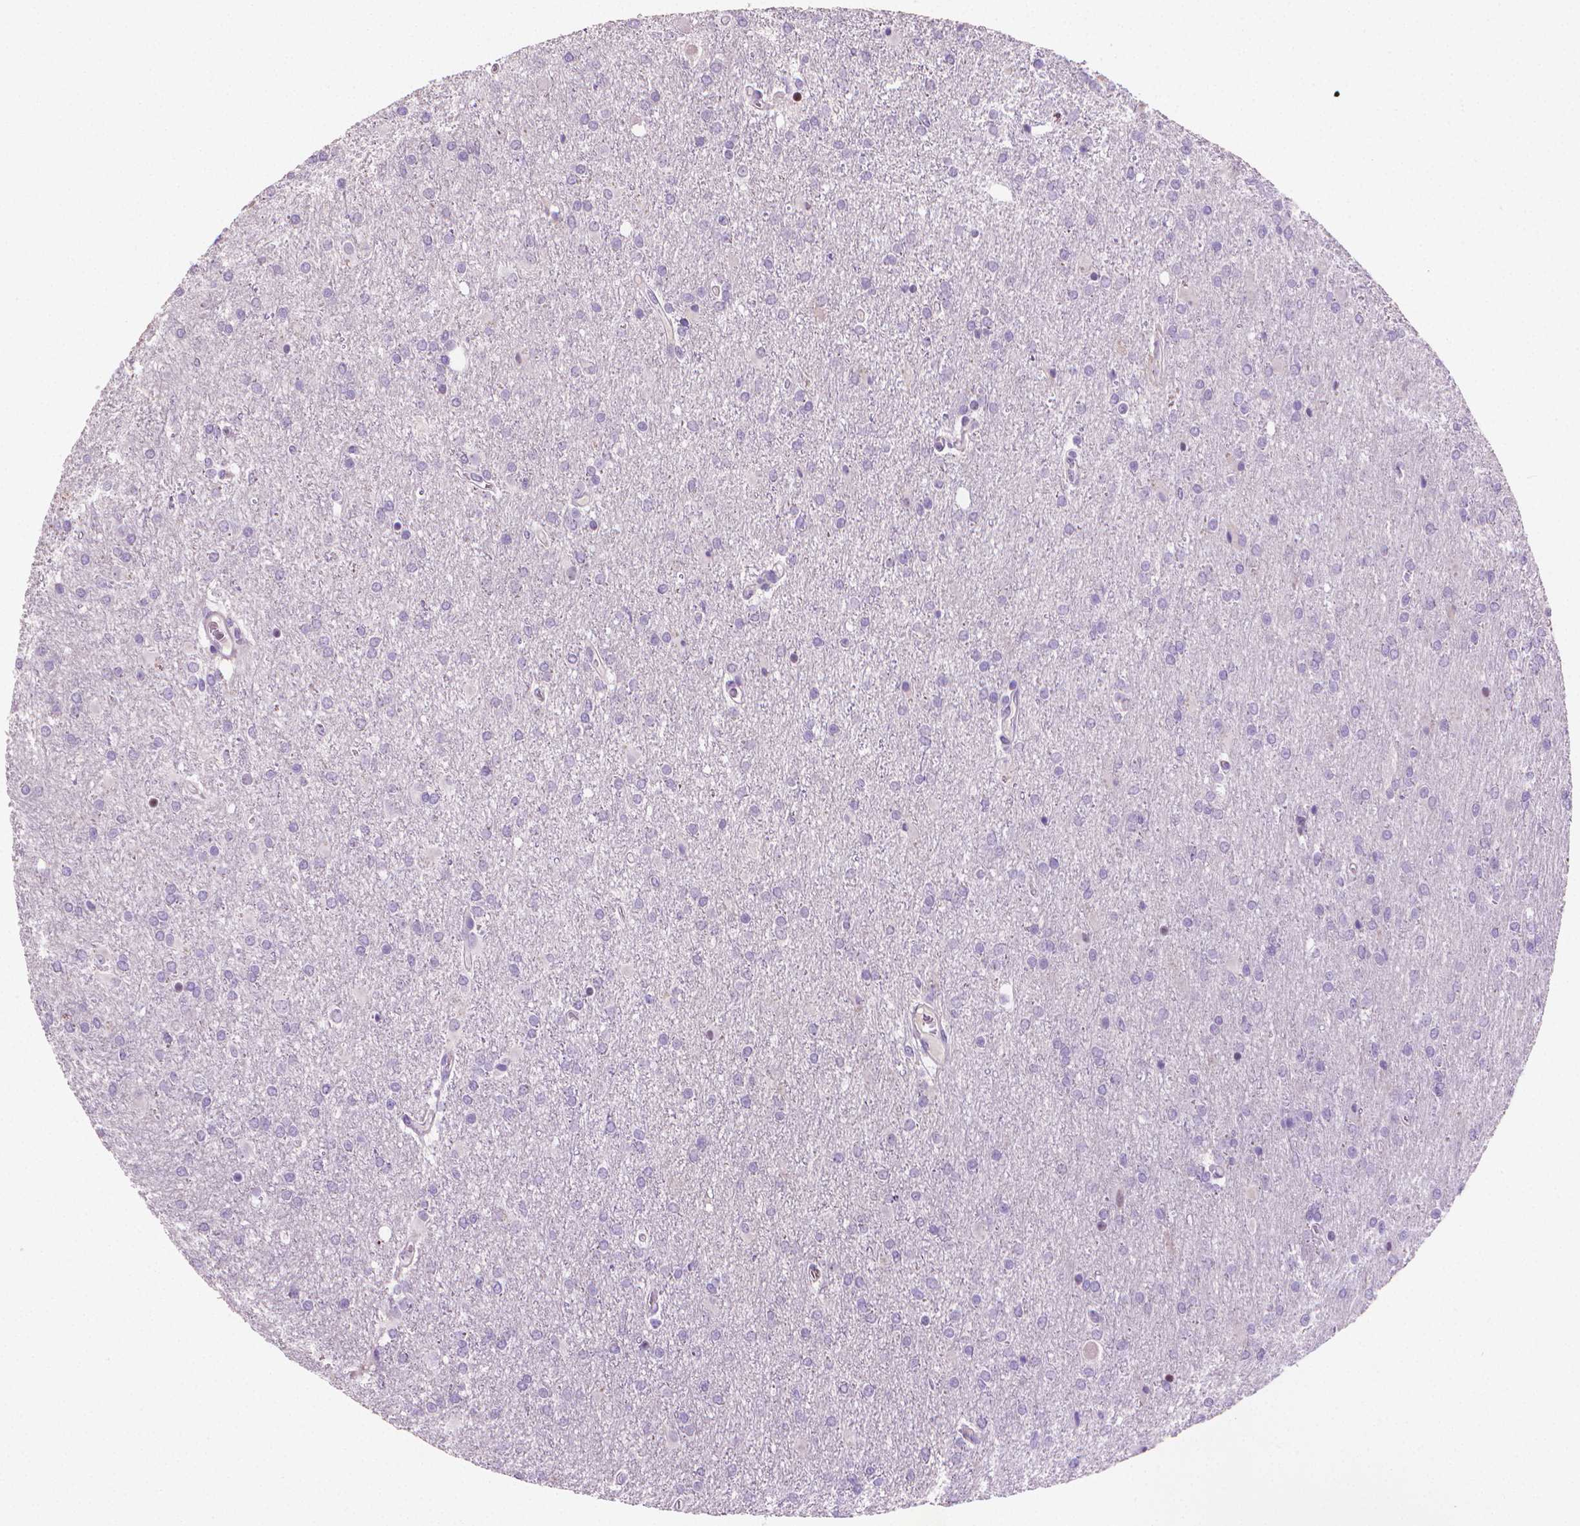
{"staining": {"intensity": "negative", "quantity": "none", "location": "none"}, "tissue": "glioma", "cell_type": "Tumor cells", "image_type": "cancer", "snomed": [{"axis": "morphology", "description": "Glioma, malignant, High grade"}, {"axis": "topography", "description": "Cerebral cortex"}], "caption": "Tumor cells are negative for protein expression in human glioma.", "gene": "CLXN", "patient": {"sex": "male", "age": 70}}